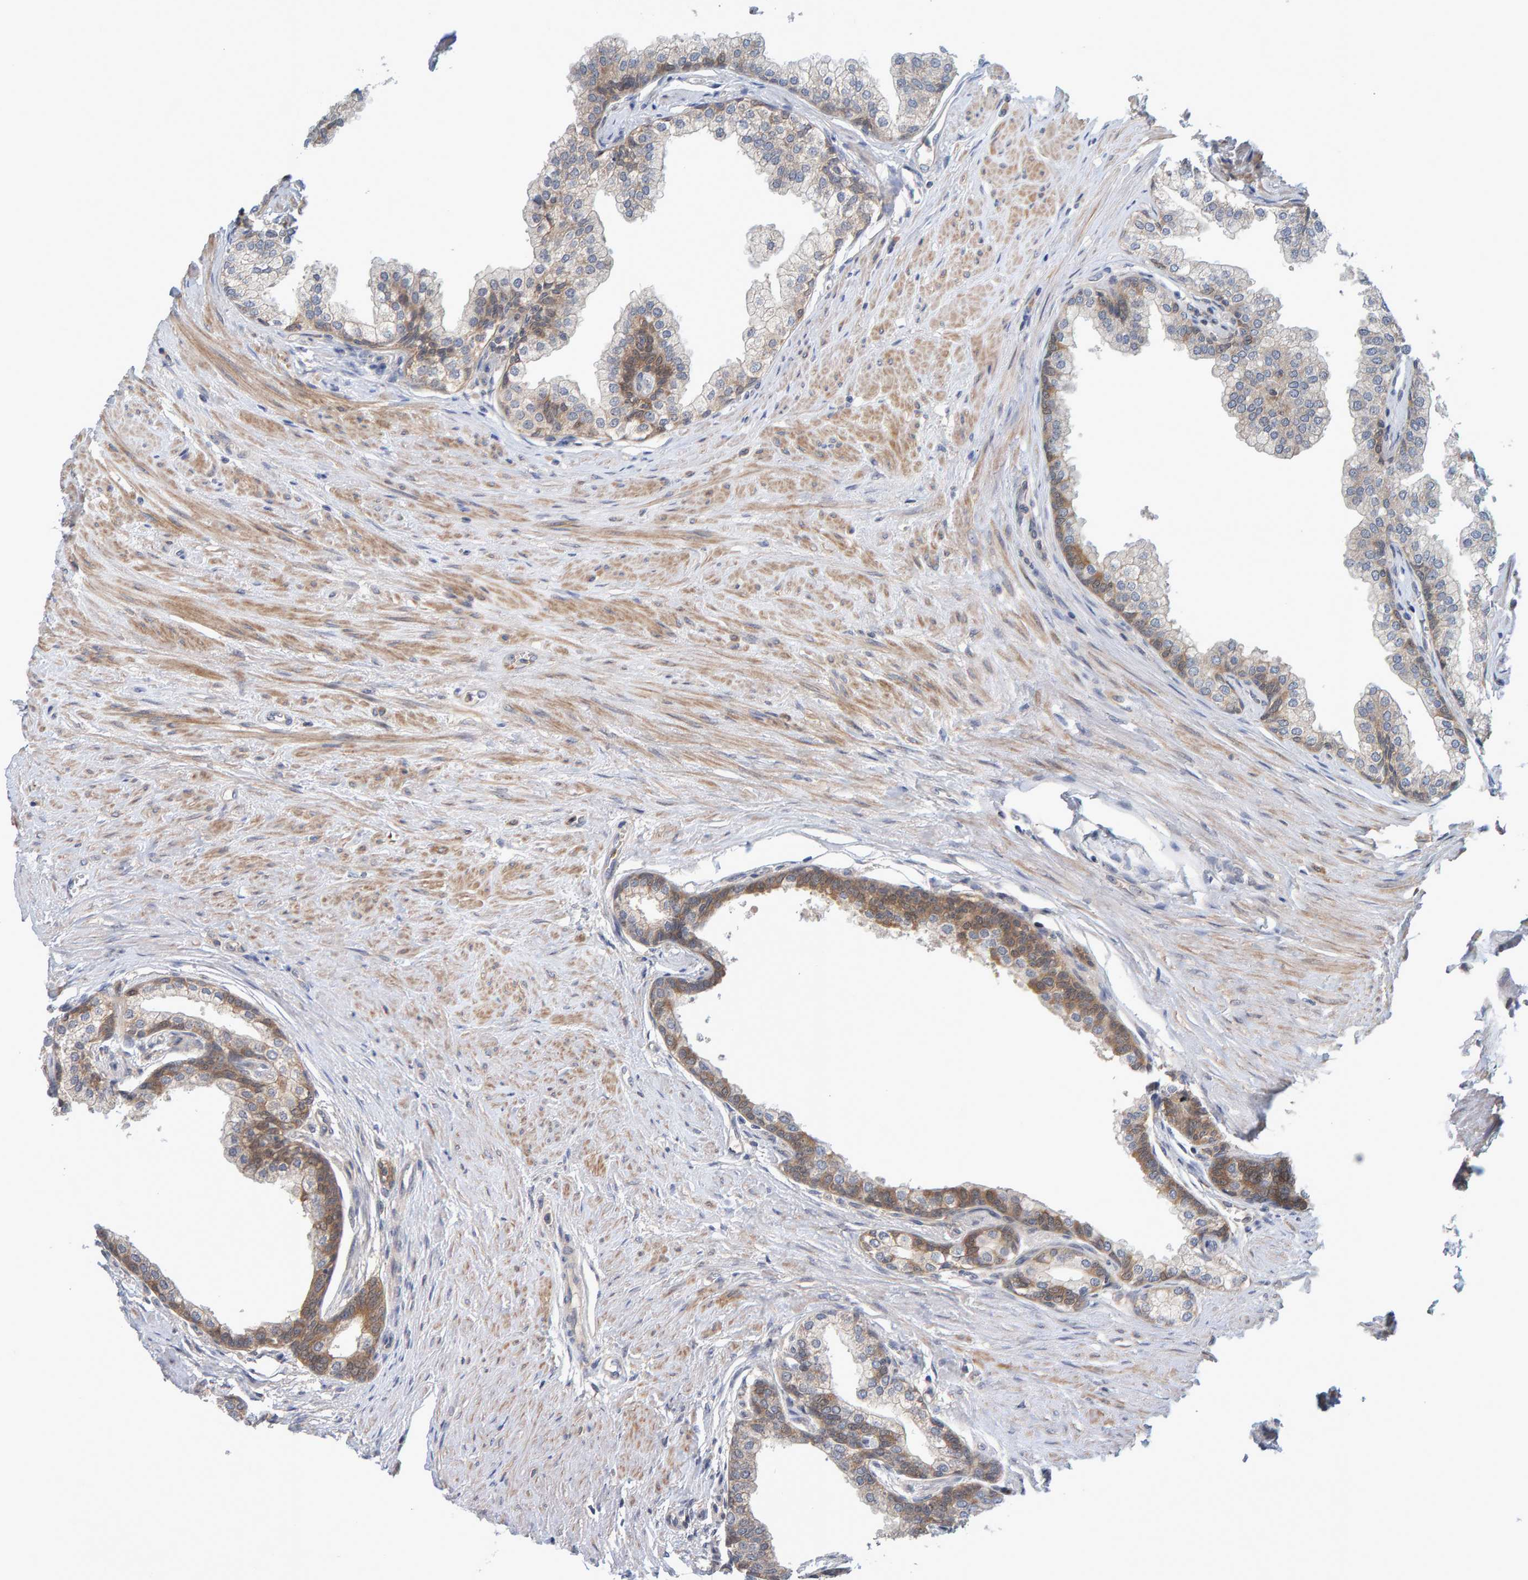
{"staining": {"intensity": "moderate", "quantity": ">75%", "location": "cytoplasmic/membranous"}, "tissue": "prostate", "cell_type": "Glandular cells", "image_type": "normal", "snomed": [{"axis": "morphology", "description": "Normal tissue, NOS"}, {"axis": "morphology", "description": "Urothelial carcinoma, Low grade"}, {"axis": "topography", "description": "Urinary bladder"}, {"axis": "topography", "description": "Prostate"}], "caption": "Brown immunohistochemical staining in normal prostate shows moderate cytoplasmic/membranous expression in approximately >75% of glandular cells.", "gene": "TATDN1", "patient": {"sex": "male", "age": 60}}